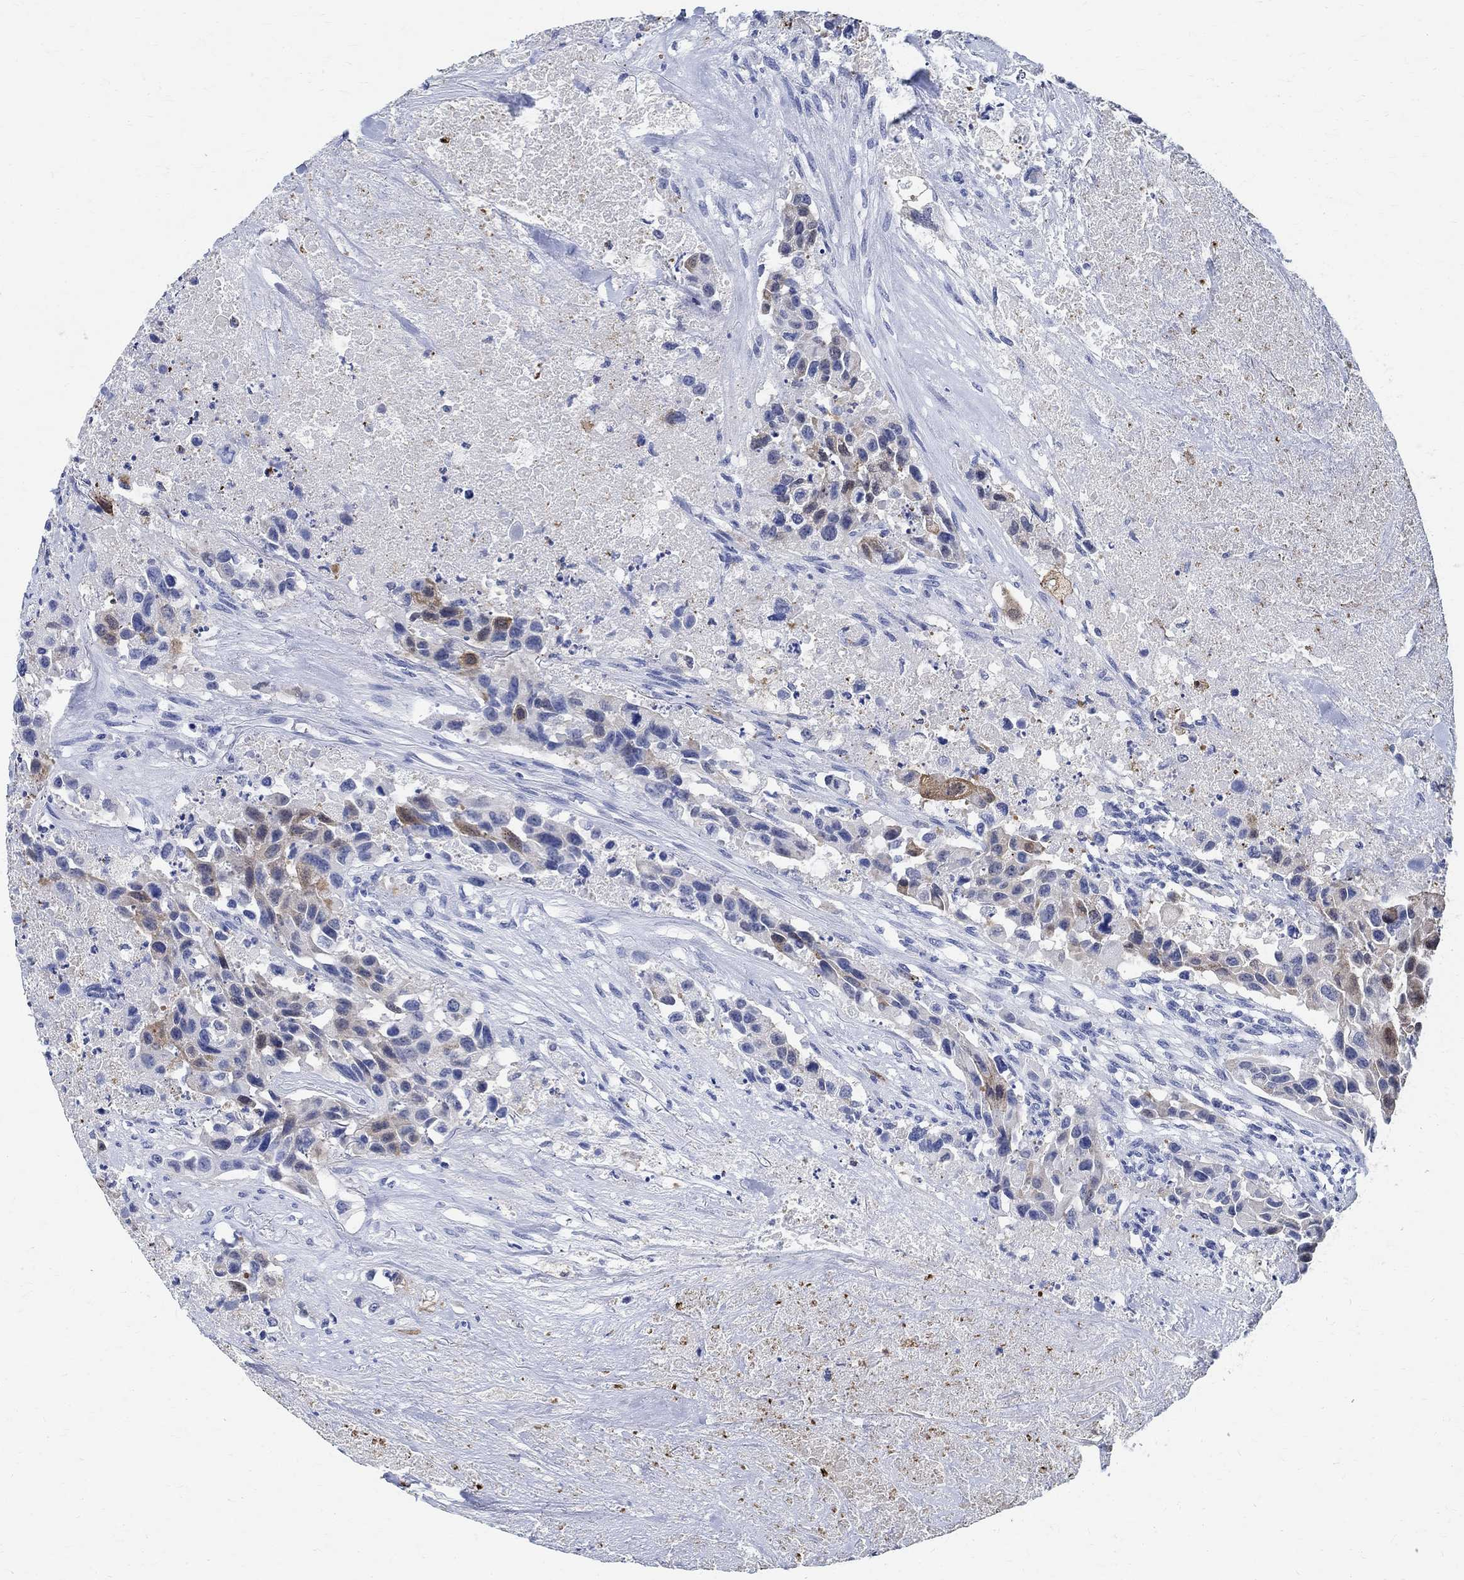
{"staining": {"intensity": "moderate", "quantity": "<25%", "location": "cytoplasmic/membranous"}, "tissue": "urothelial cancer", "cell_type": "Tumor cells", "image_type": "cancer", "snomed": [{"axis": "morphology", "description": "Urothelial carcinoma, High grade"}, {"axis": "topography", "description": "Urinary bladder"}], "caption": "This photomicrograph exhibits immunohistochemistry (IHC) staining of human urothelial cancer, with low moderate cytoplasmic/membranous expression in approximately <25% of tumor cells.", "gene": "TMEM221", "patient": {"sex": "female", "age": 73}}